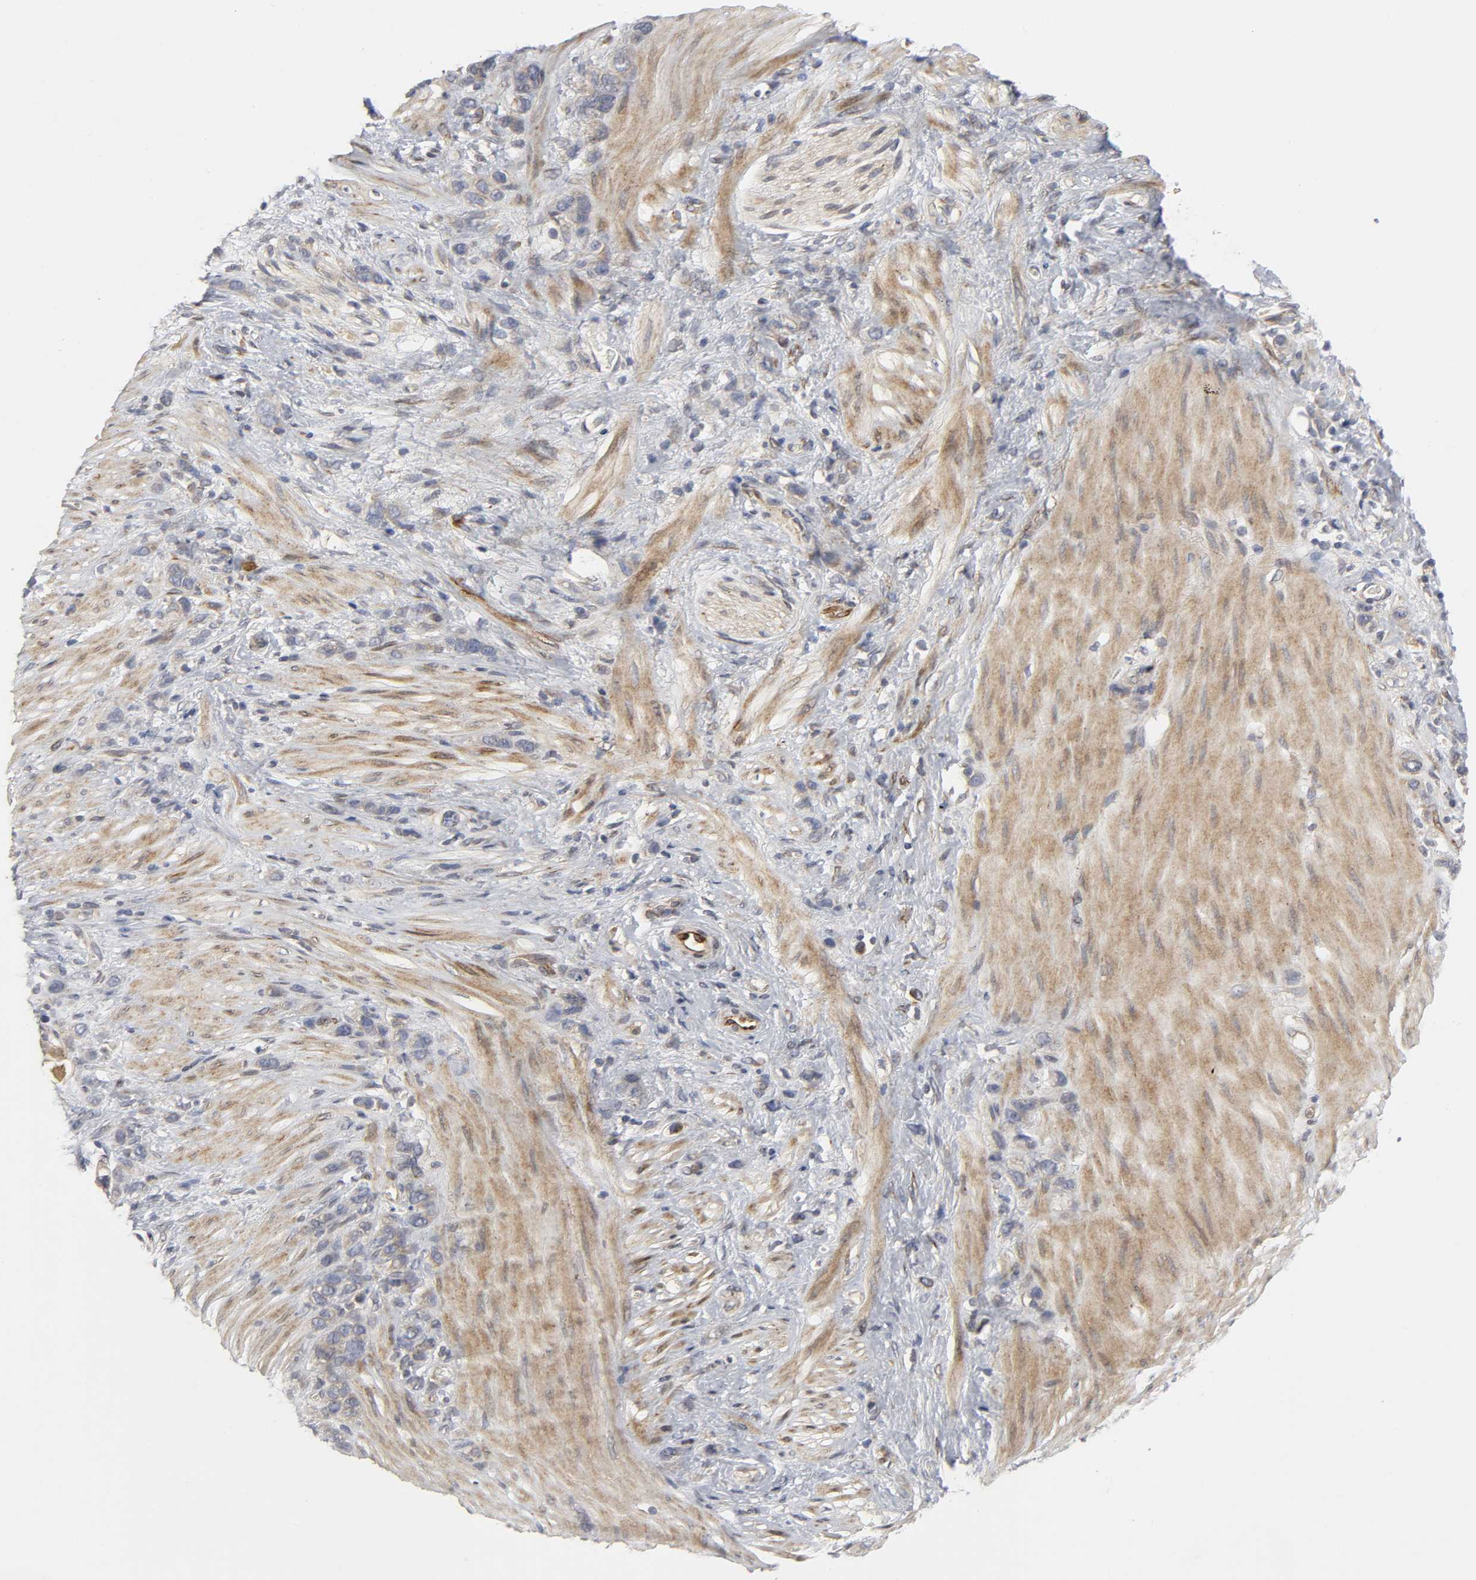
{"staining": {"intensity": "weak", "quantity": "<25%", "location": "cytoplasmic/membranous"}, "tissue": "stomach cancer", "cell_type": "Tumor cells", "image_type": "cancer", "snomed": [{"axis": "morphology", "description": "Normal tissue, NOS"}, {"axis": "morphology", "description": "Adenocarcinoma, NOS"}, {"axis": "morphology", "description": "Adenocarcinoma, High grade"}, {"axis": "topography", "description": "Stomach, upper"}, {"axis": "topography", "description": "Stomach"}], "caption": "Human high-grade adenocarcinoma (stomach) stained for a protein using immunohistochemistry exhibits no expression in tumor cells.", "gene": "ASB6", "patient": {"sex": "female", "age": 65}}